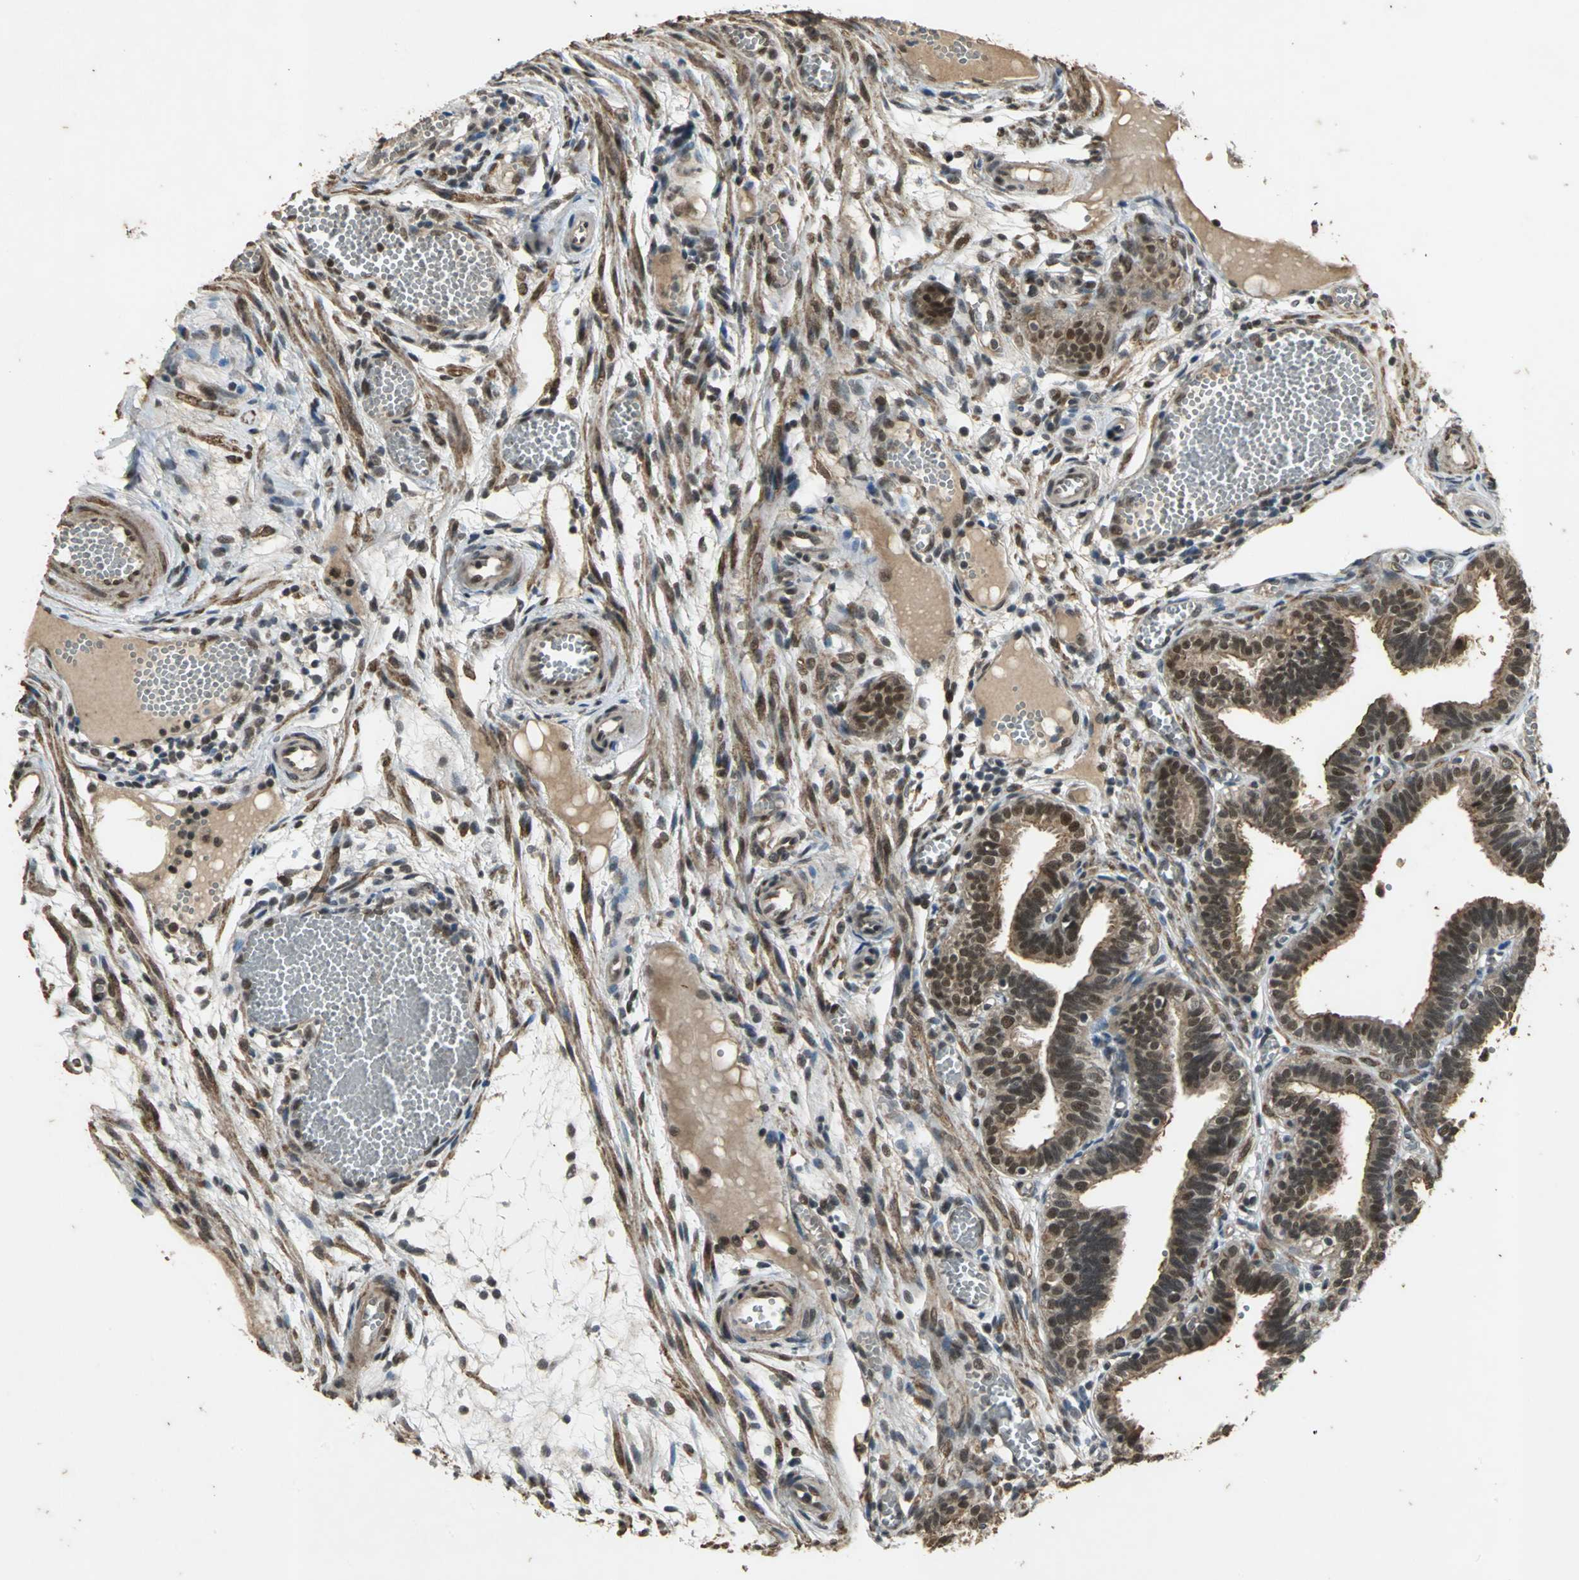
{"staining": {"intensity": "strong", "quantity": ">75%", "location": "cytoplasmic/membranous,nuclear"}, "tissue": "fallopian tube", "cell_type": "Glandular cells", "image_type": "normal", "snomed": [{"axis": "morphology", "description": "Normal tissue, NOS"}, {"axis": "topography", "description": "Fallopian tube"}], "caption": "Strong cytoplasmic/membranous,nuclear expression is appreciated in about >75% of glandular cells in normal fallopian tube.", "gene": "NOTCH3", "patient": {"sex": "female", "age": 29}}